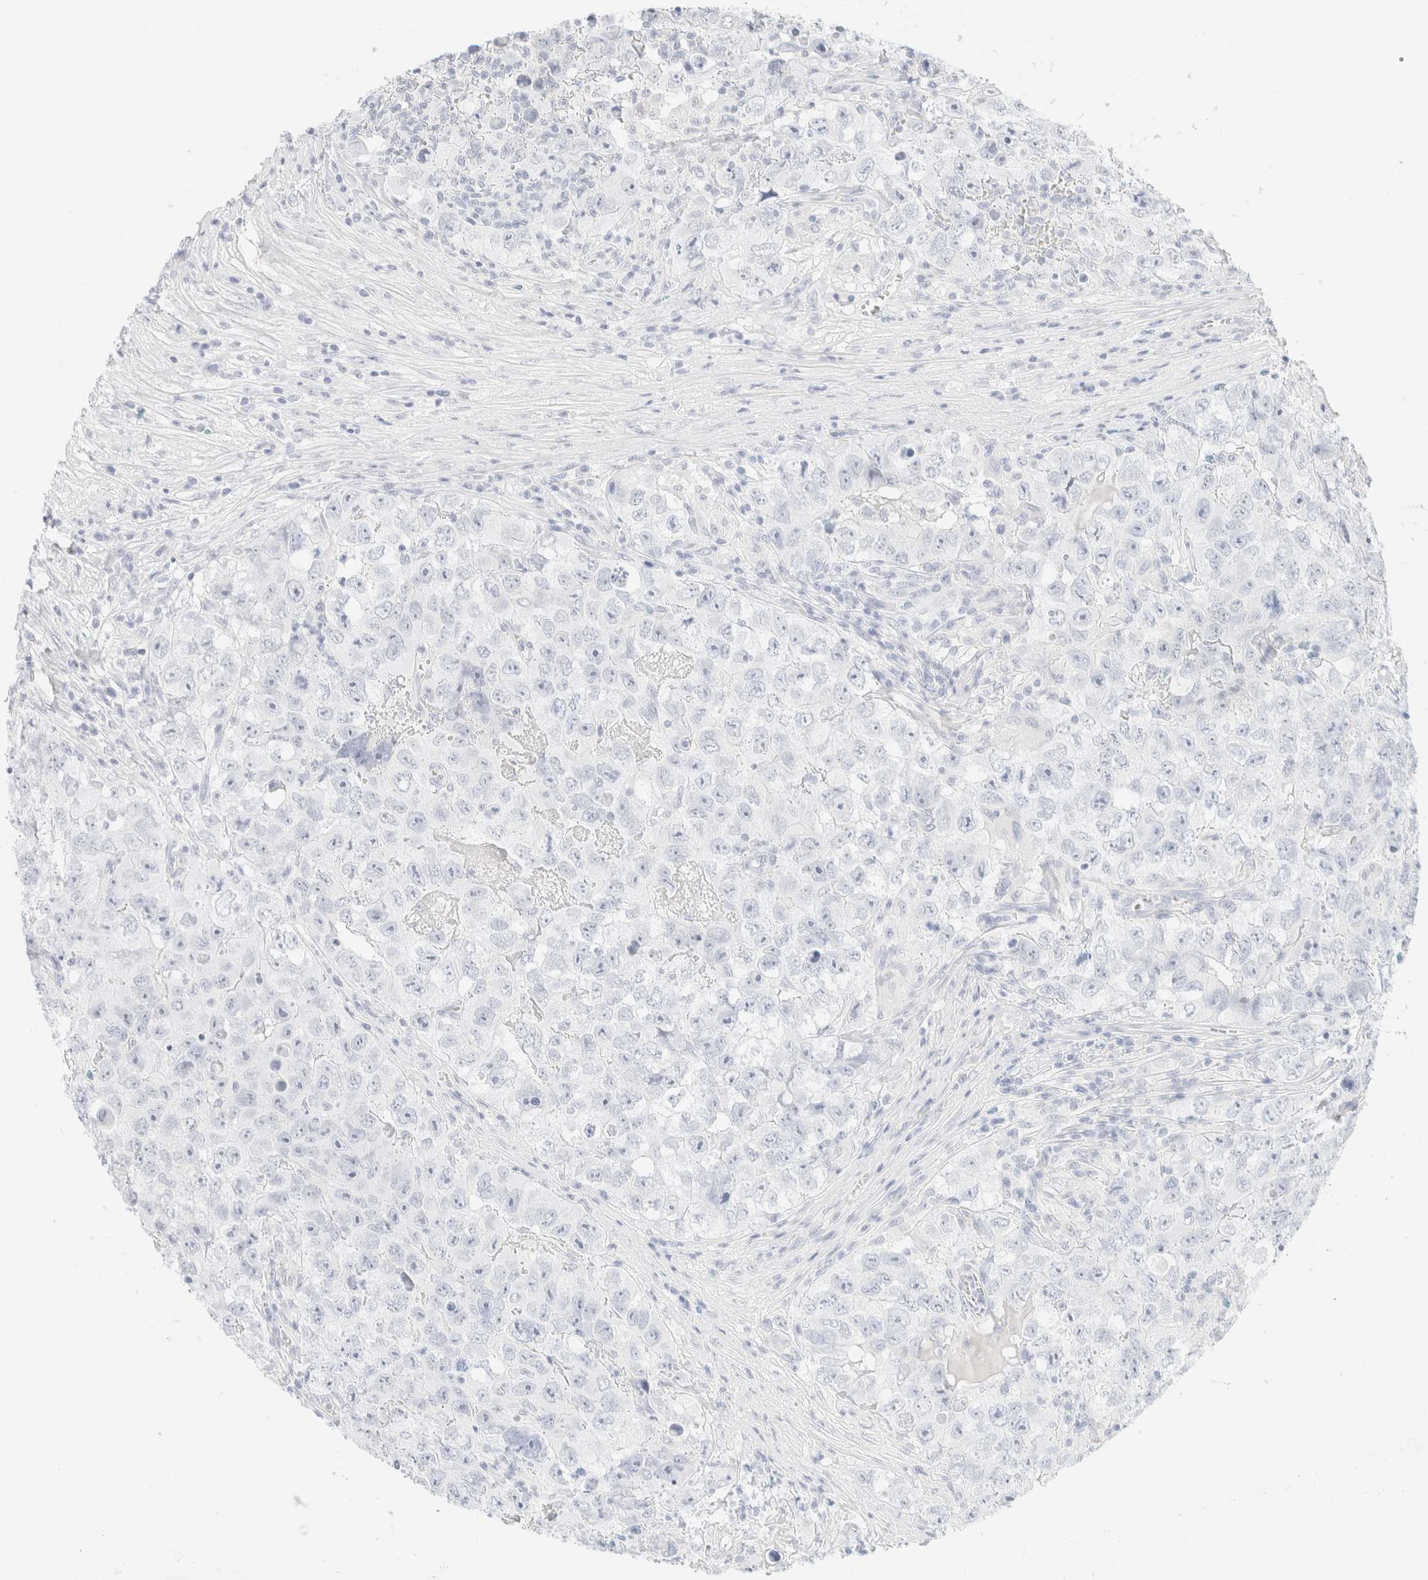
{"staining": {"intensity": "negative", "quantity": "none", "location": "none"}, "tissue": "testis cancer", "cell_type": "Tumor cells", "image_type": "cancer", "snomed": [{"axis": "morphology", "description": "Seminoma, NOS"}, {"axis": "morphology", "description": "Carcinoma, Embryonal, NOS"}, {"axis": "topography", "description": "Testis"}], "caption": "The micrograph reveals no staining of tumor cells in testis cancer (embryonal carcinoma).", "gene": "KRT15", "patient": {"sex": "male", "age": 43}}